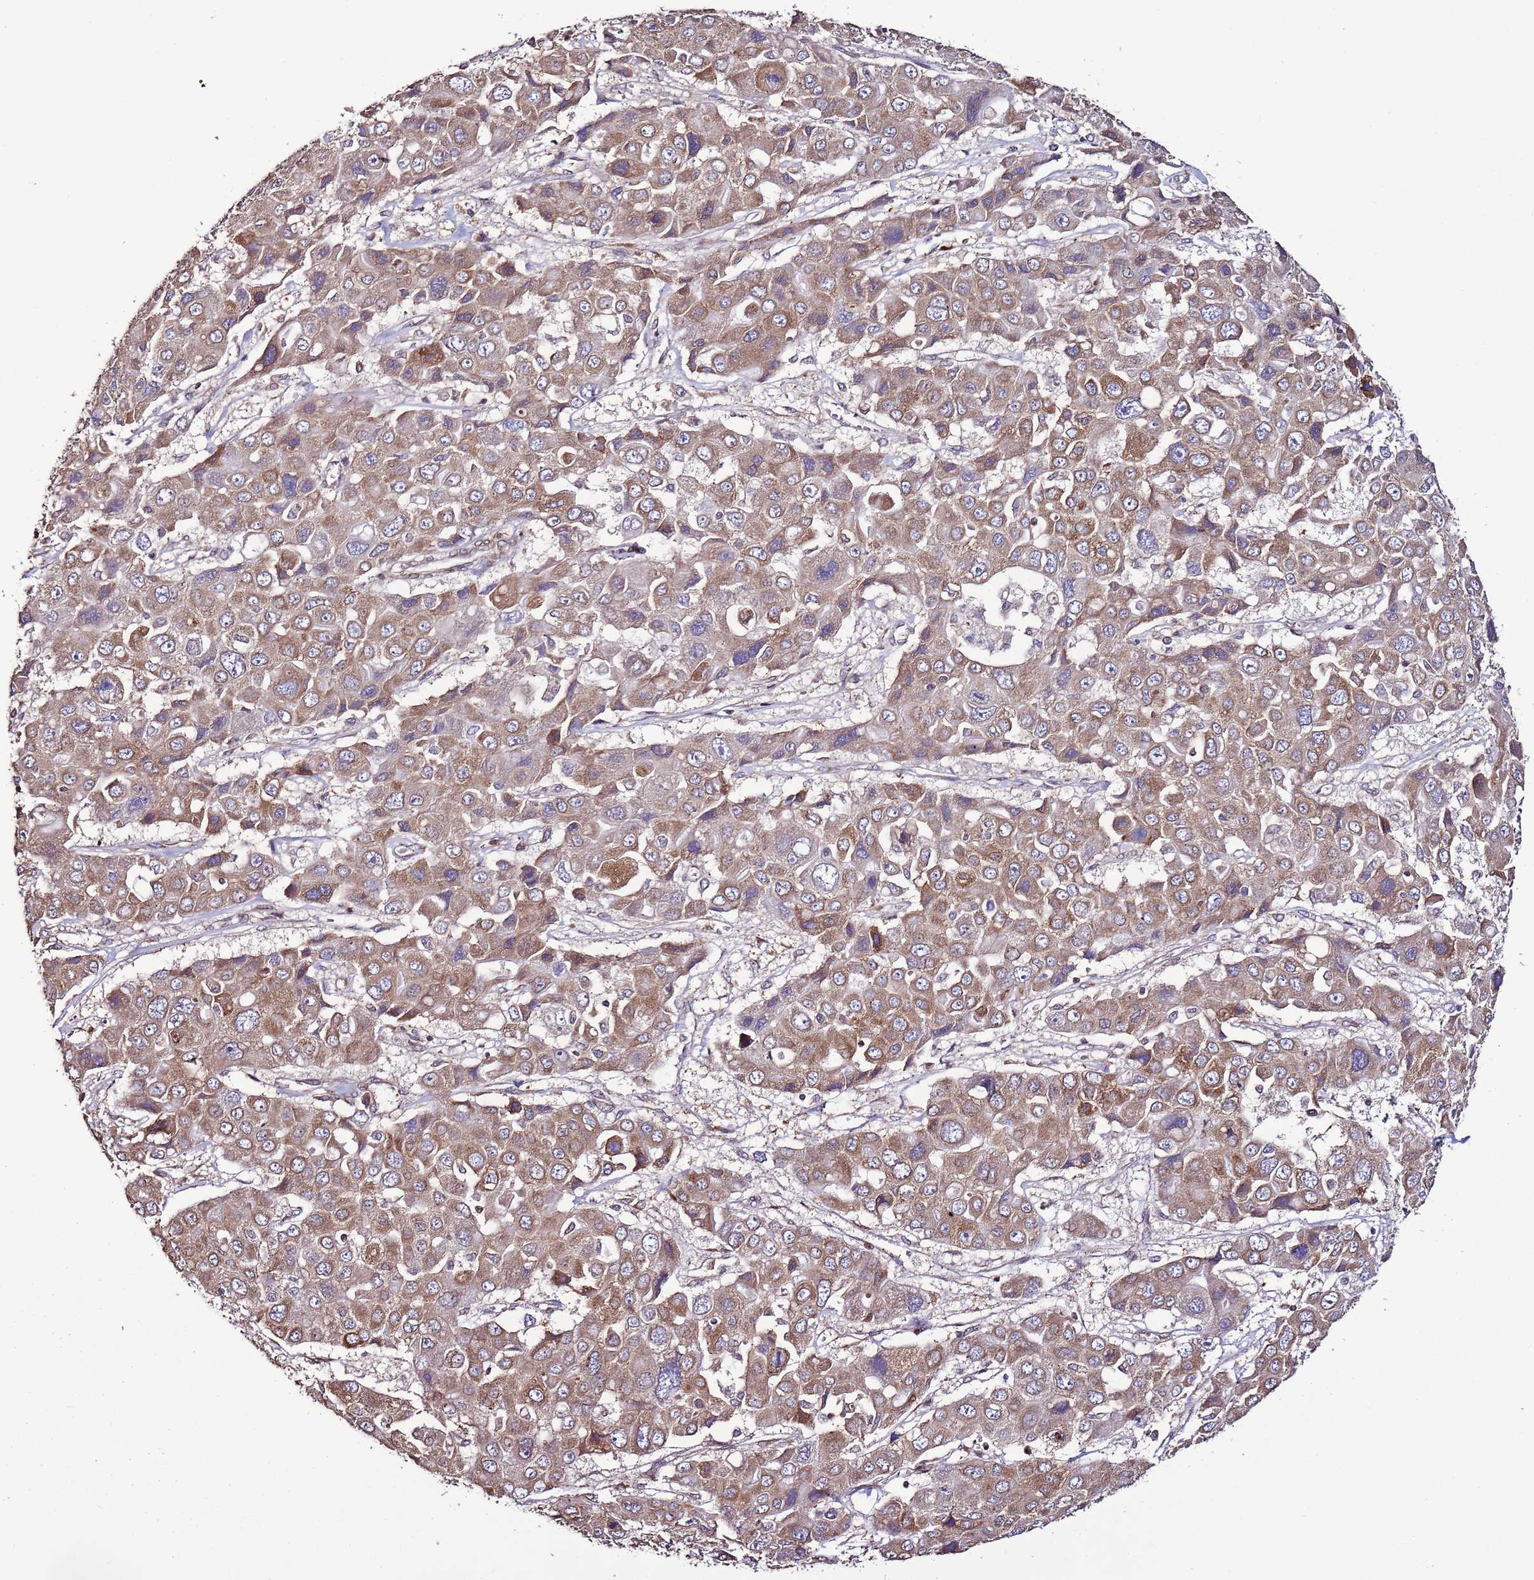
{"staining": {"intensity": "moderate", "quantity": ">75%", "location": "cytoplasmic/membranous"}, "tissue": "liver cancer", "cell_type": "Tumor cells", "image_type": "cancer", "snomed": [{"axis": "morphology", "description": "Cholangiocarcinoma"}, {"axis": "topography", "description": "Liver"}], "caption": "Cholangiocarcinoma (liver) stained for a protein reveals moderate cytoplasmic/membranous positivity in tumor cells.", "gene": "SLC41A3", "patient": {"sex": "male", "age": 67}}